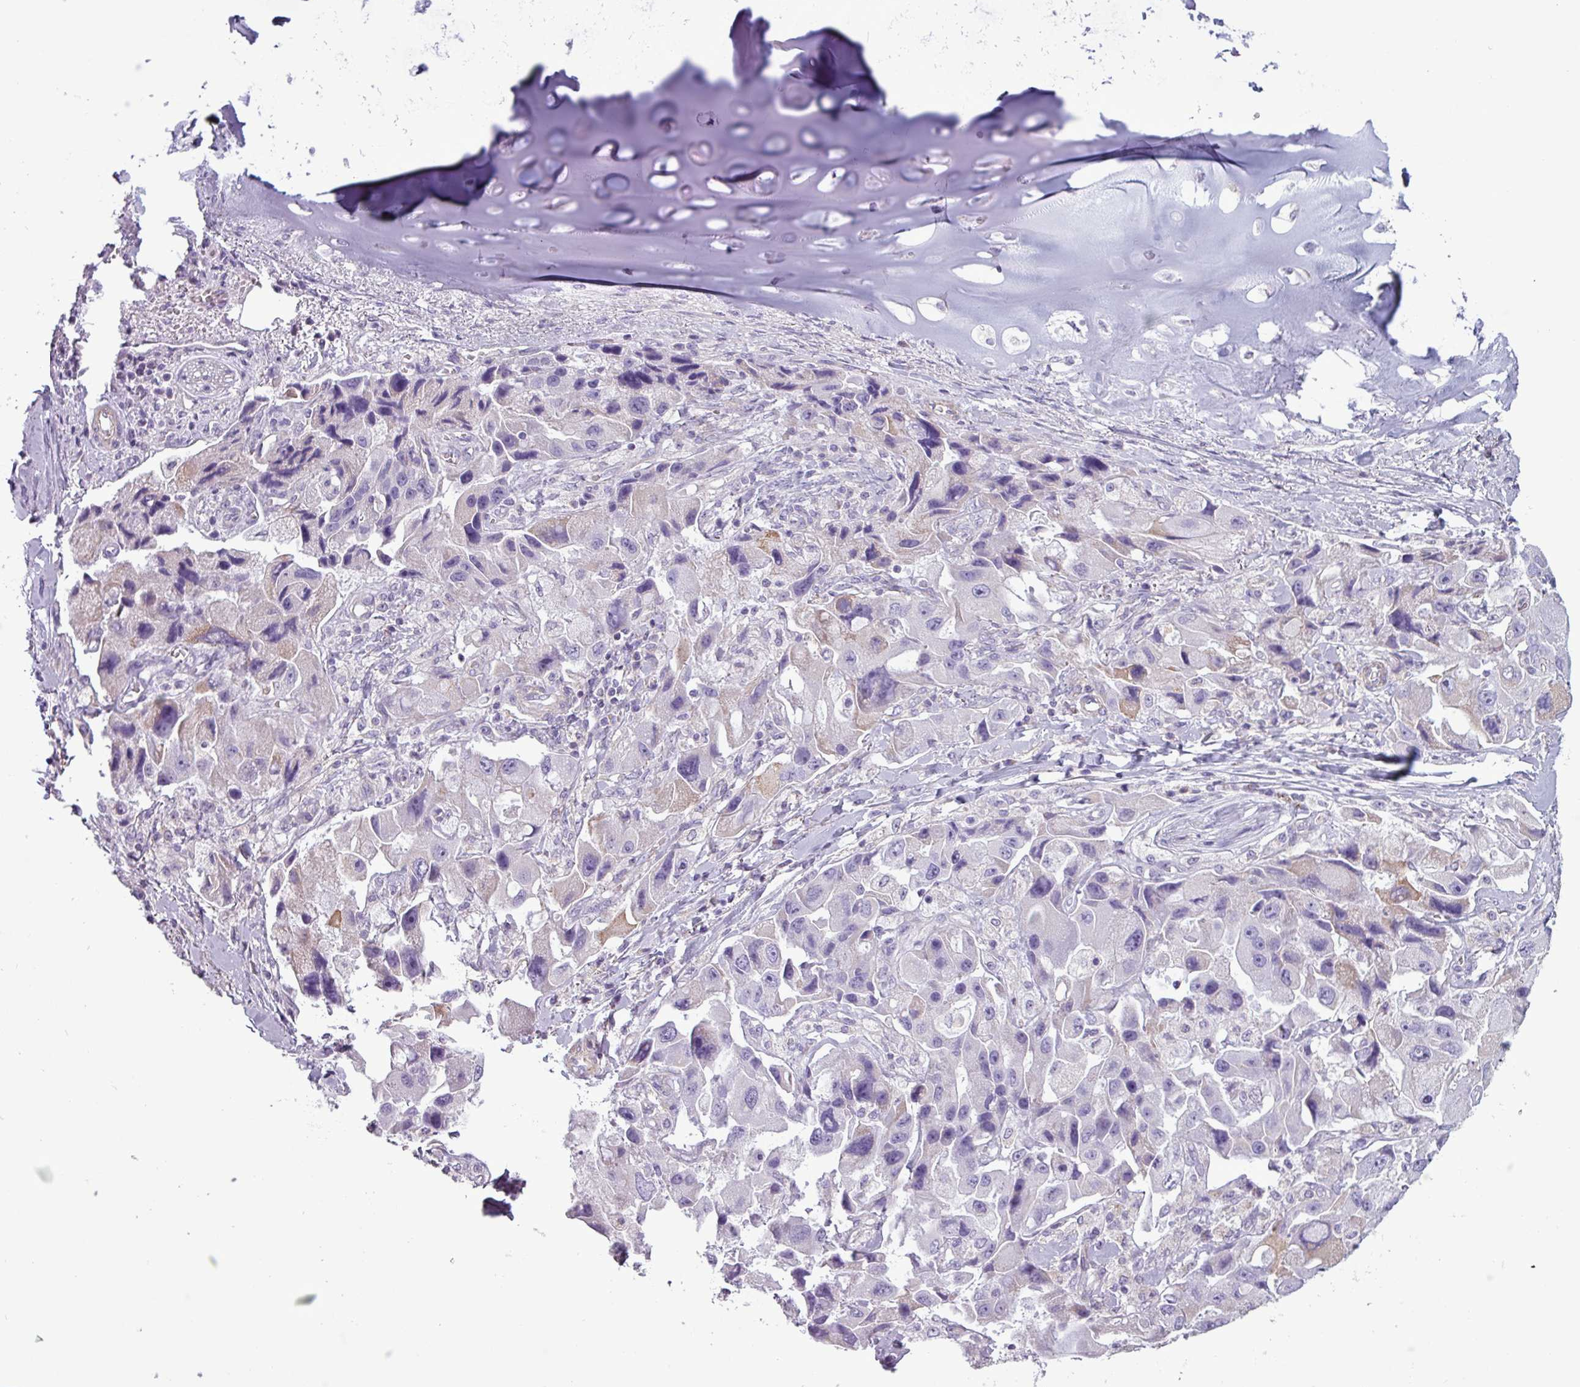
{"staining": {"intensity": "negative", "quantity": "none", "location": "none"}, "tissue": "lung cancer", "cell_type": "Tumor cells", "image_type": "cancer", "snomed": [{"axis": "morphology", "description": "Adenocarcinoma, NOS"}, {"axis": "topography", "description": "Lung"}], "caption": "Histopathology image shows no protein staining in tumor cells of lung adenocarcinoma tissue.", "gene": "BTN2A2", "patient": {"sex": "female", "age": 54}}